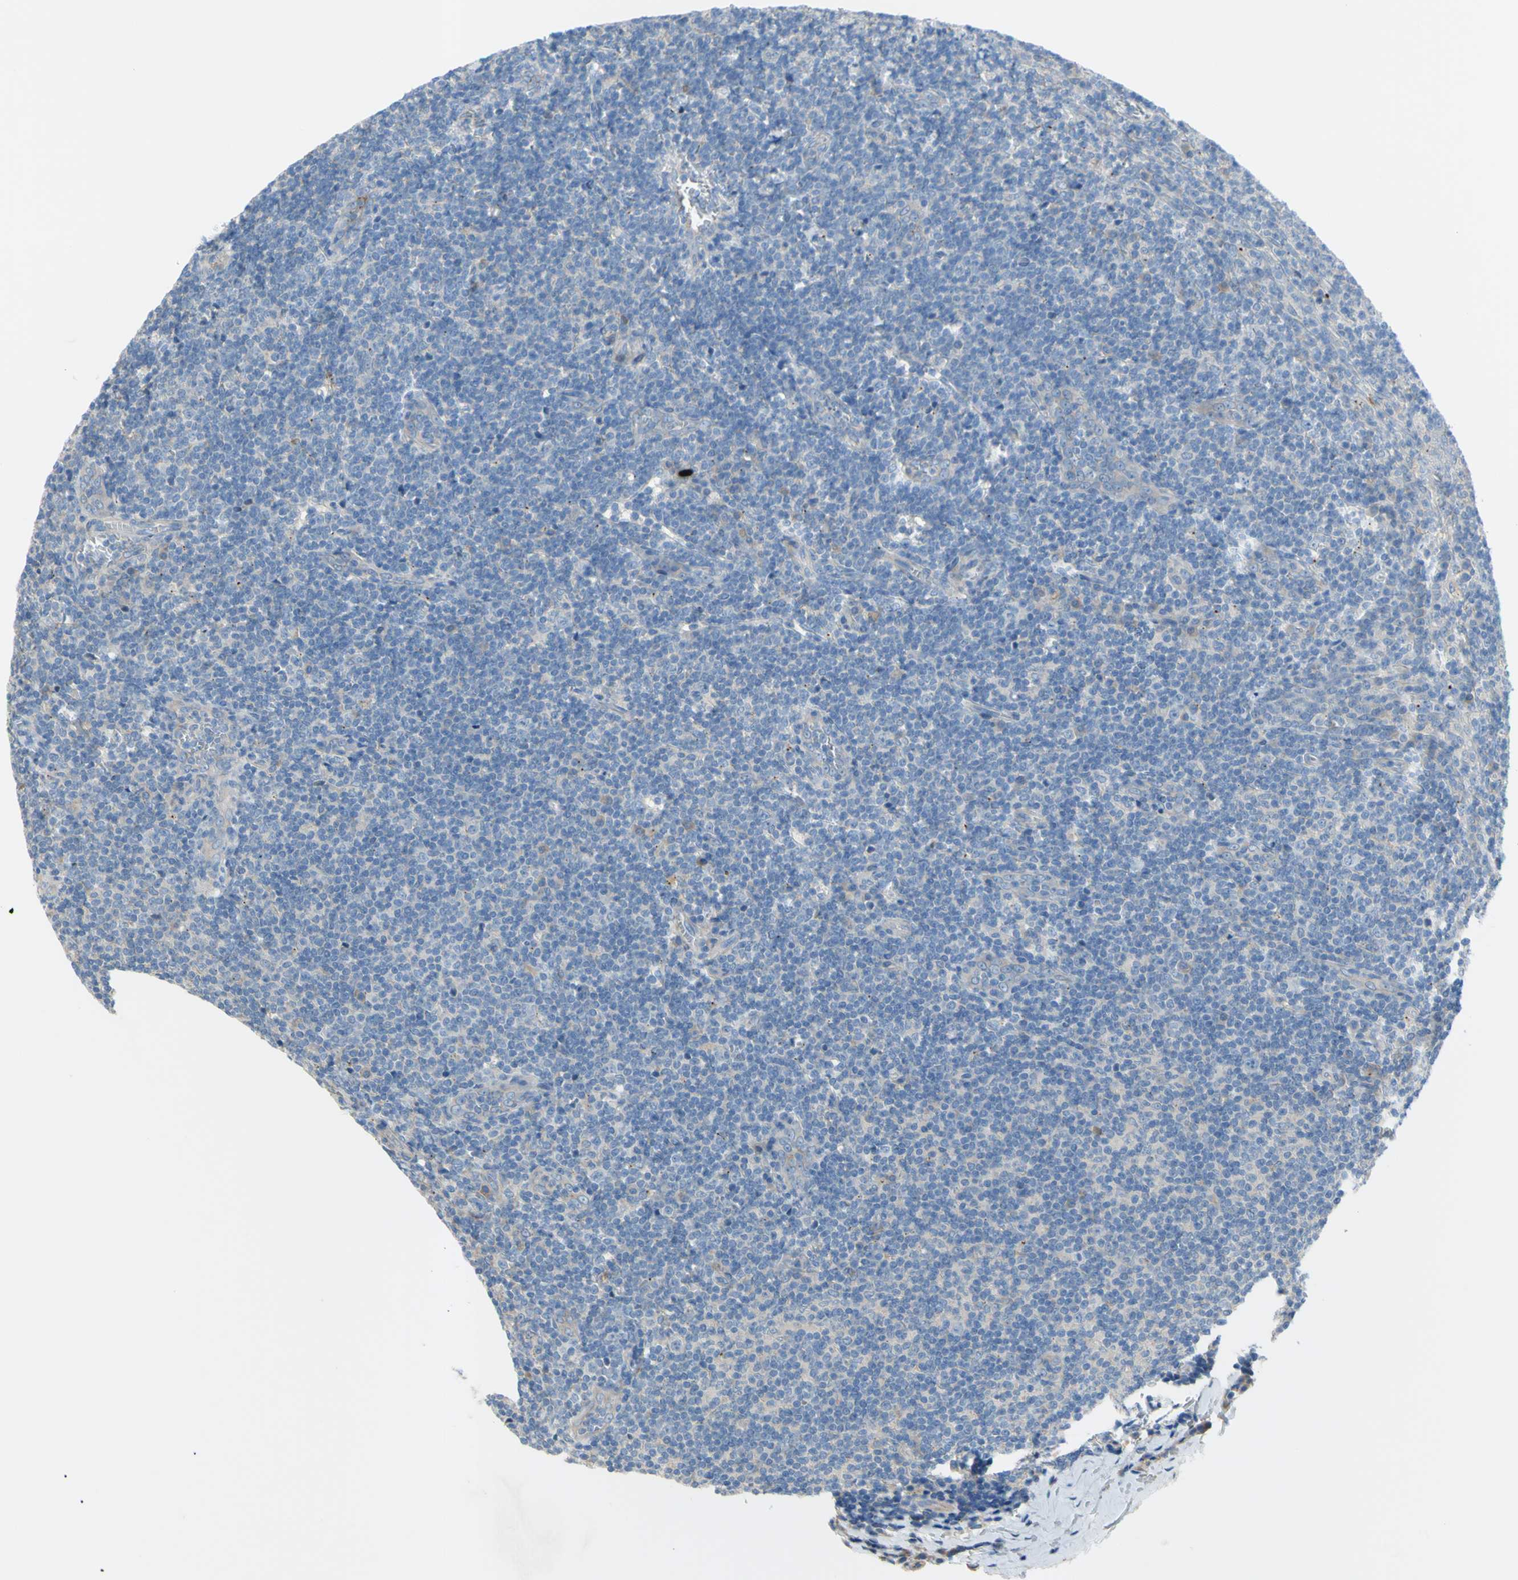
{"staining": {"intensity": "negative", "quantity": "none", "location": "none"}, "tissue": "tonsil", "cell_type": "Germinal center cells", "image_type": "normal", "snomed": [{"axis": "morphology", "description": "Normal tissue, NOS"}, {"axis": "topography", "description": "Tonsil"}], "caption": "The immunohistochemistry (IHC) image has no significant expression in germinal center cells of tonsil. Brightfield microscopy of IHC stained with DAB (3,3'-diaminobenzidine) (brown) and hematoxylin (blue), captured at high magnification.", "gene": "TMEM59L", "patient": {"sex": "male", "age": 31}}